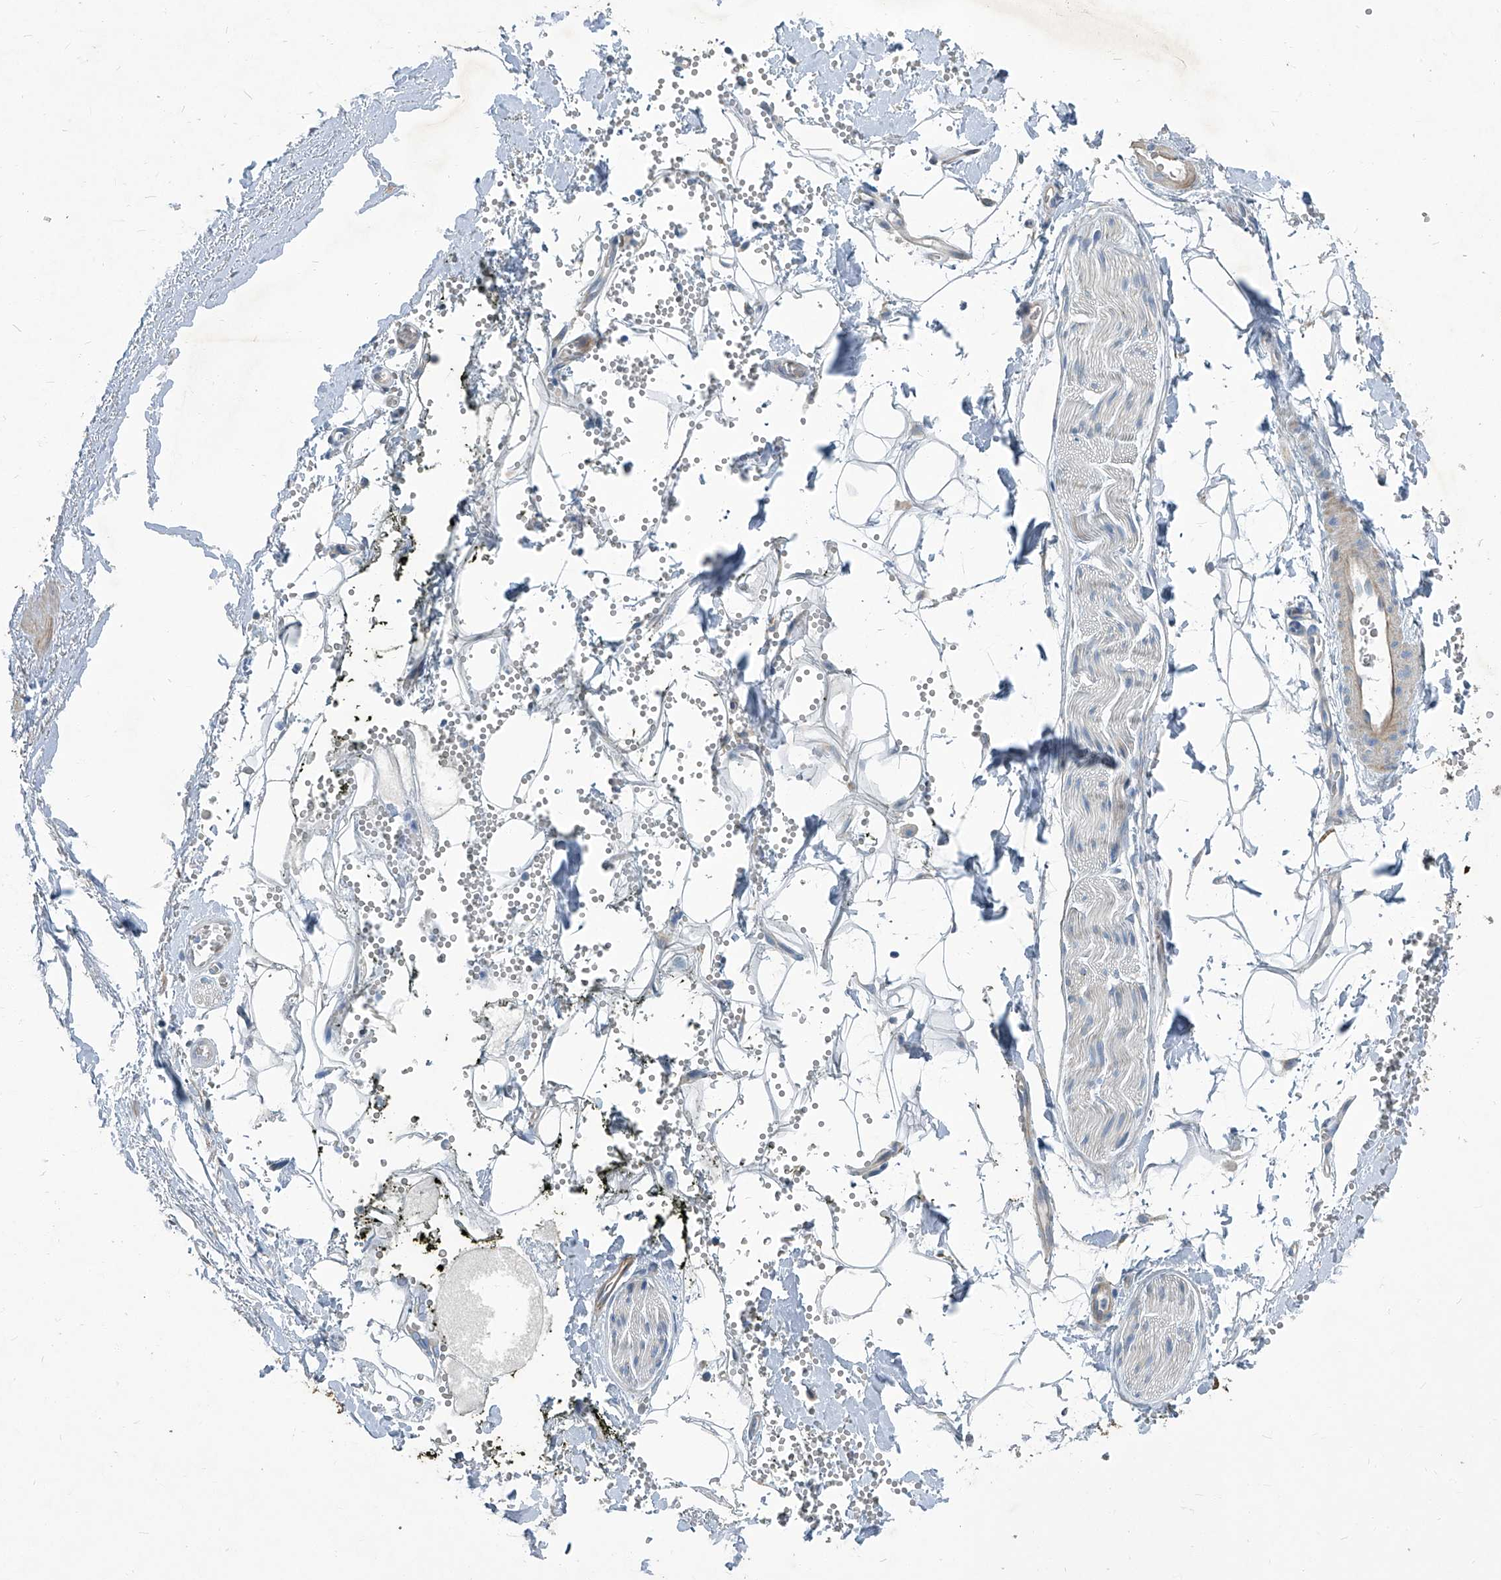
{"staining": {"intensity": "negative", "quantity": "none", "location": "none"}, "tissue": "adipose tissue", "cell_type": "Adipocytes", "image_type": "normal", "snomed": [{"axis": "morphology", "description": "Normal tissue, NOS"}, {"axis": "morphology", "description": "Adenocarcinoma, NOS"}, {"axis": "topography", "description": "Pancreas"}, {"axis": "topography", "description": "Peripheral nerve tissue"}], "caption": "This is an immunohistochemistry photomicrograph of unremarkable human adipose tissue. There is no positivity in adipocytes.", "gene": "SLC26A11", "patient": {"sex": "male", "age": 59}}